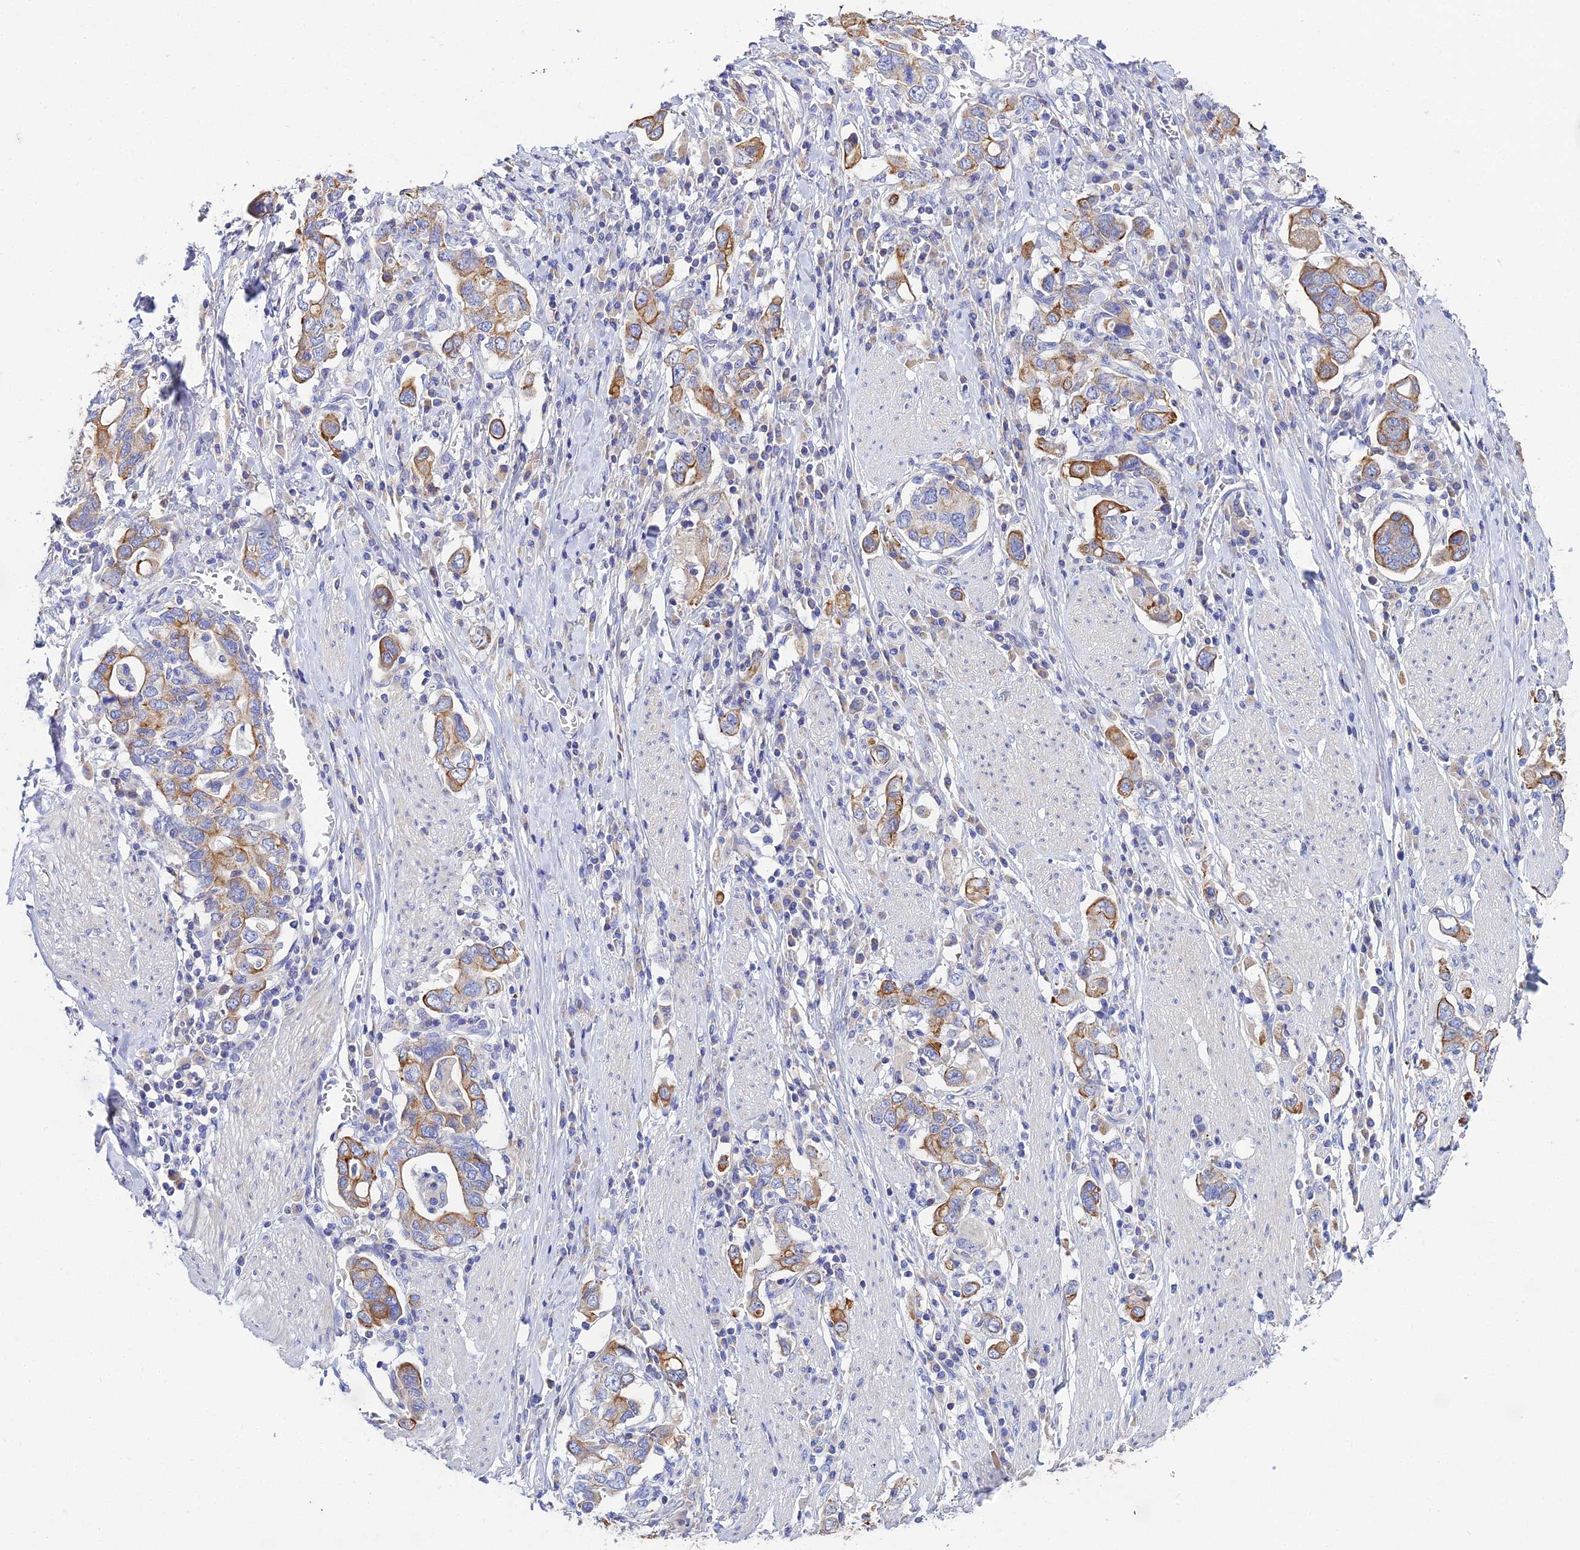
{"staining": {"intensity": "strong", "quantity": "25%-75%", "location": "cytoplasmic/membranous"}, "tissue": "stomach cancer", "cell_type": "Tumor cells", "image_type": "cancer", "snomed": [{"axis": "morphology", "description": "Adenocarcinoma, NOS"}, {"axis": "topography", "description": "Stomach, upper"}, {"axis": "topography", "description": "Stomach"}], "caption": "The histopathology image shows staining of stomach cancer (adenocarcinoma), revealing strong cytoplasmic/membranous protein staining (brown color) within tumor cells.", "gene": "ZXDA", "patient": {"sex": "male", "age": 62}}